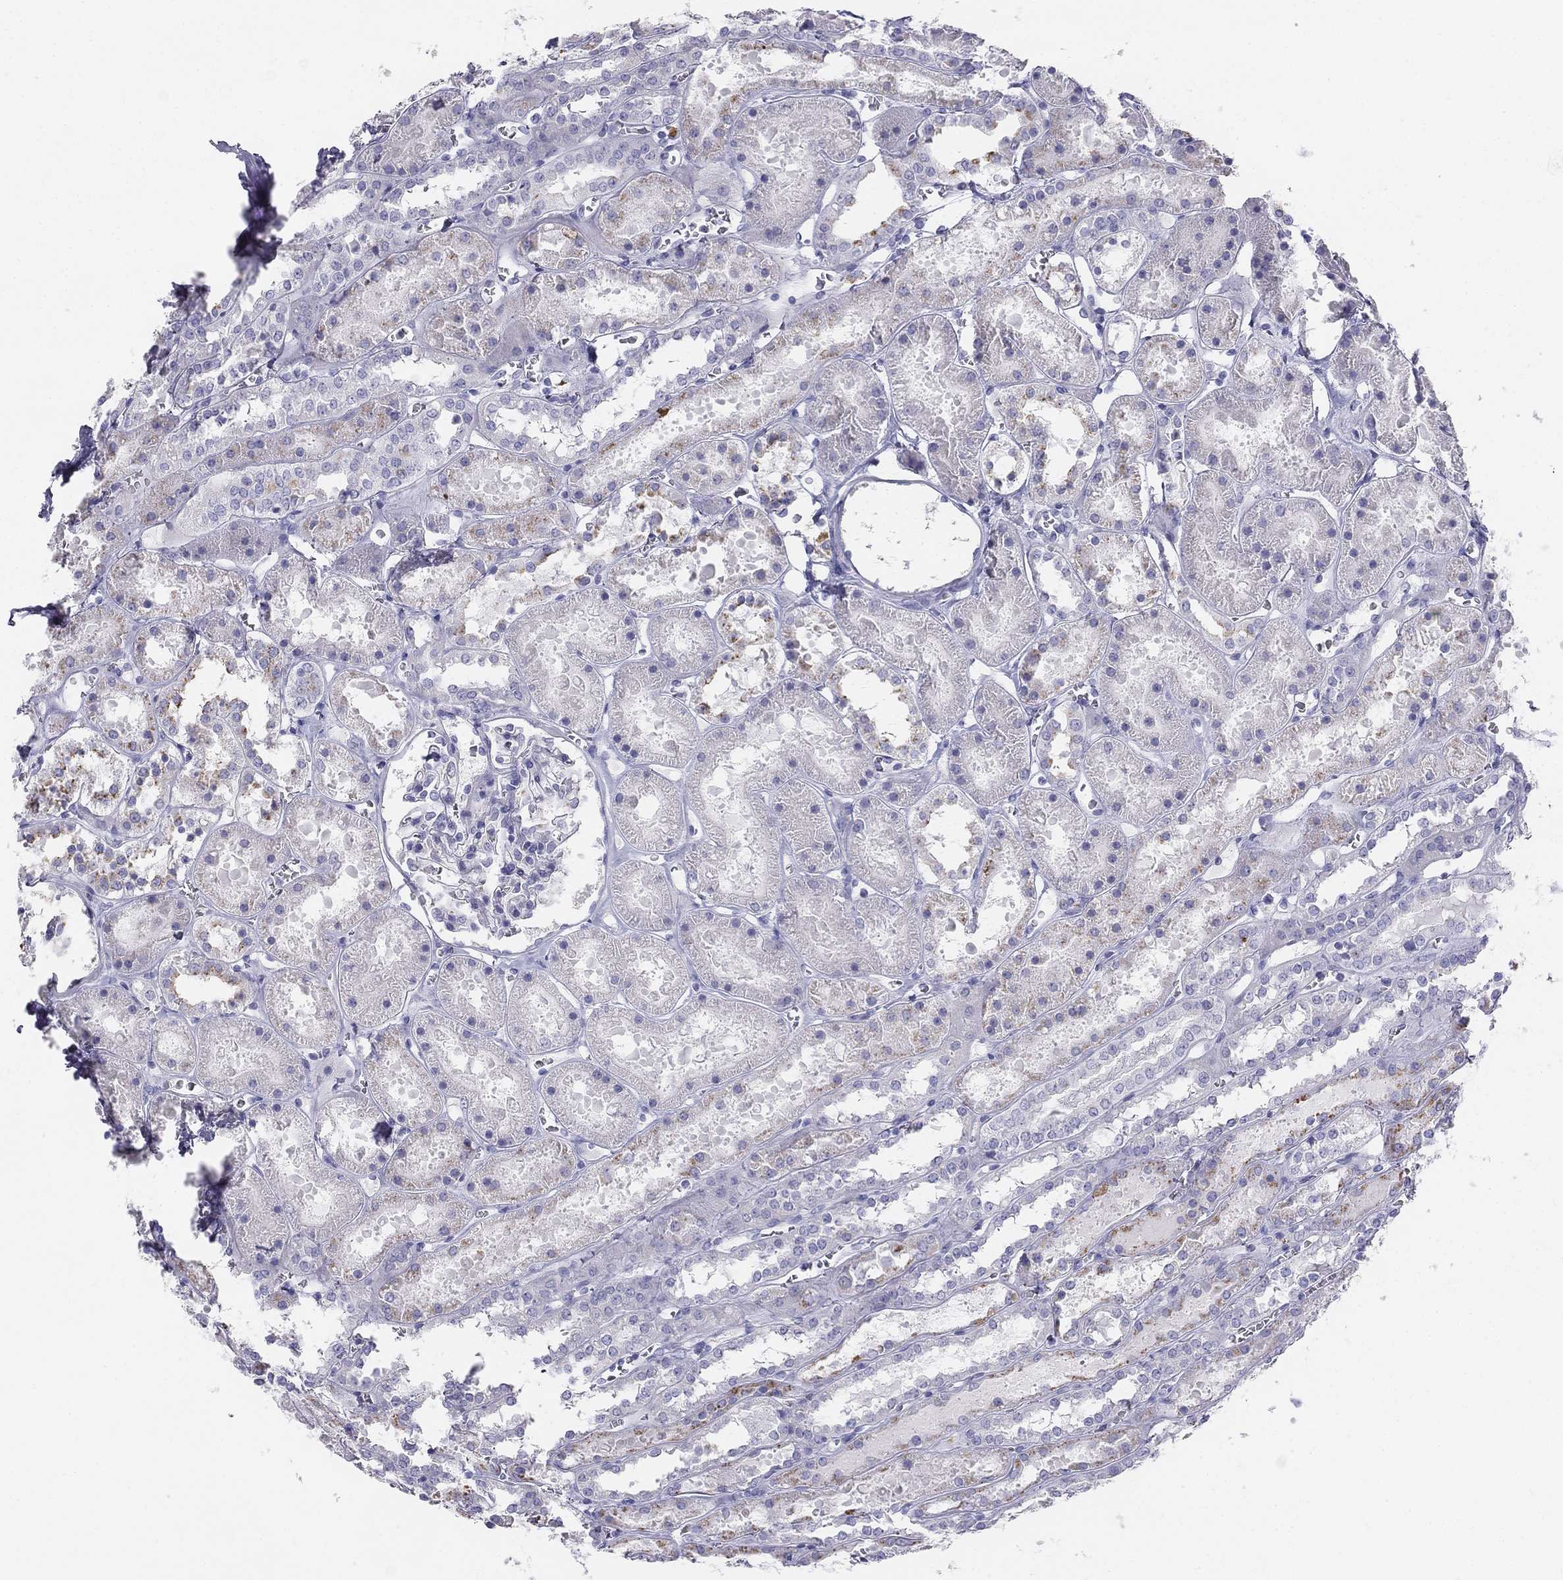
{"staining": {"intensity": "negative", "quantity": "none", "location": "none"}, "tissue": "kidney", "cell_type": "Cells in glomeruli", "image_type": "normal", "snomed": [{"axis": "morphology", "description": "Normal tissue, NOS"}, {"axis": "topography", "description": "Kidney"}], "caption": "A high-resolution photomicrograph shows IHC staining of normal kidney, which demonstrates no significant positivity in cells in glomeruli. The staining is performed using DAB (3,3'-diaminobenzidine) brown chromogen with nuclei counter-stained in using hematoxylin.", "gene": "ALOXE3", "patient": {"sex": "female", "age": 41}}